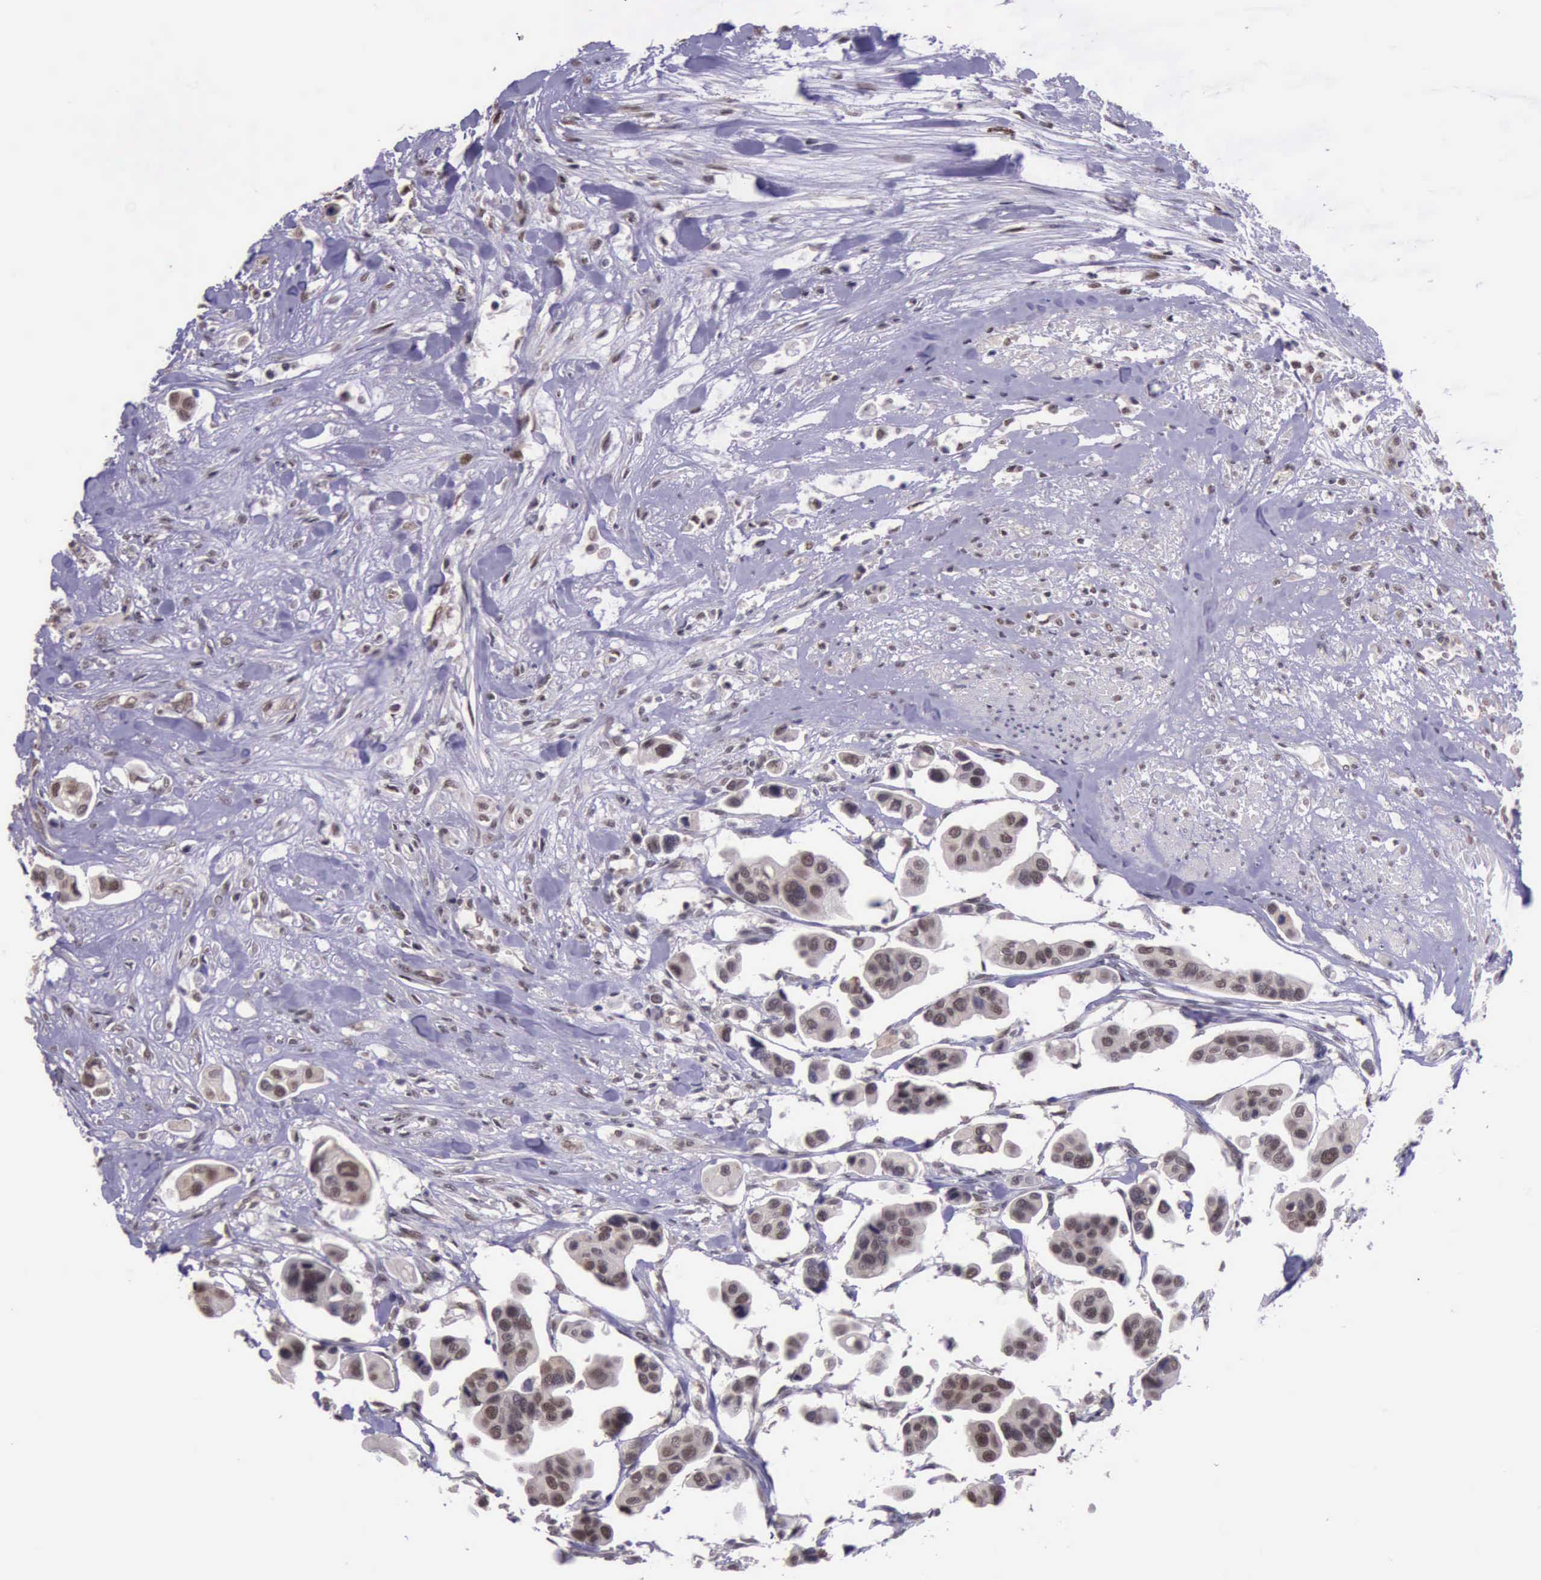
{"staining": {"intensity": "moderate", "quantity": ">75%", "location": "nuclear"}, "tissue": "urothelial cancer", "cell_type": "Tumor cells", "image_type": "cancer", "snomed": [{"axis": "morphology", "description": "Adenocarcinoma, NOS"}, {"axis": "topography", "description": "Urinary bladder"}], "caption": "DAB immunohistochemical staining of adenocarcinoma demonstrates moderate nuclear protein staining in about >75% of tumor cells.", "gene": "PRPF39", "patient": {"sex": "male", "age": 61}}